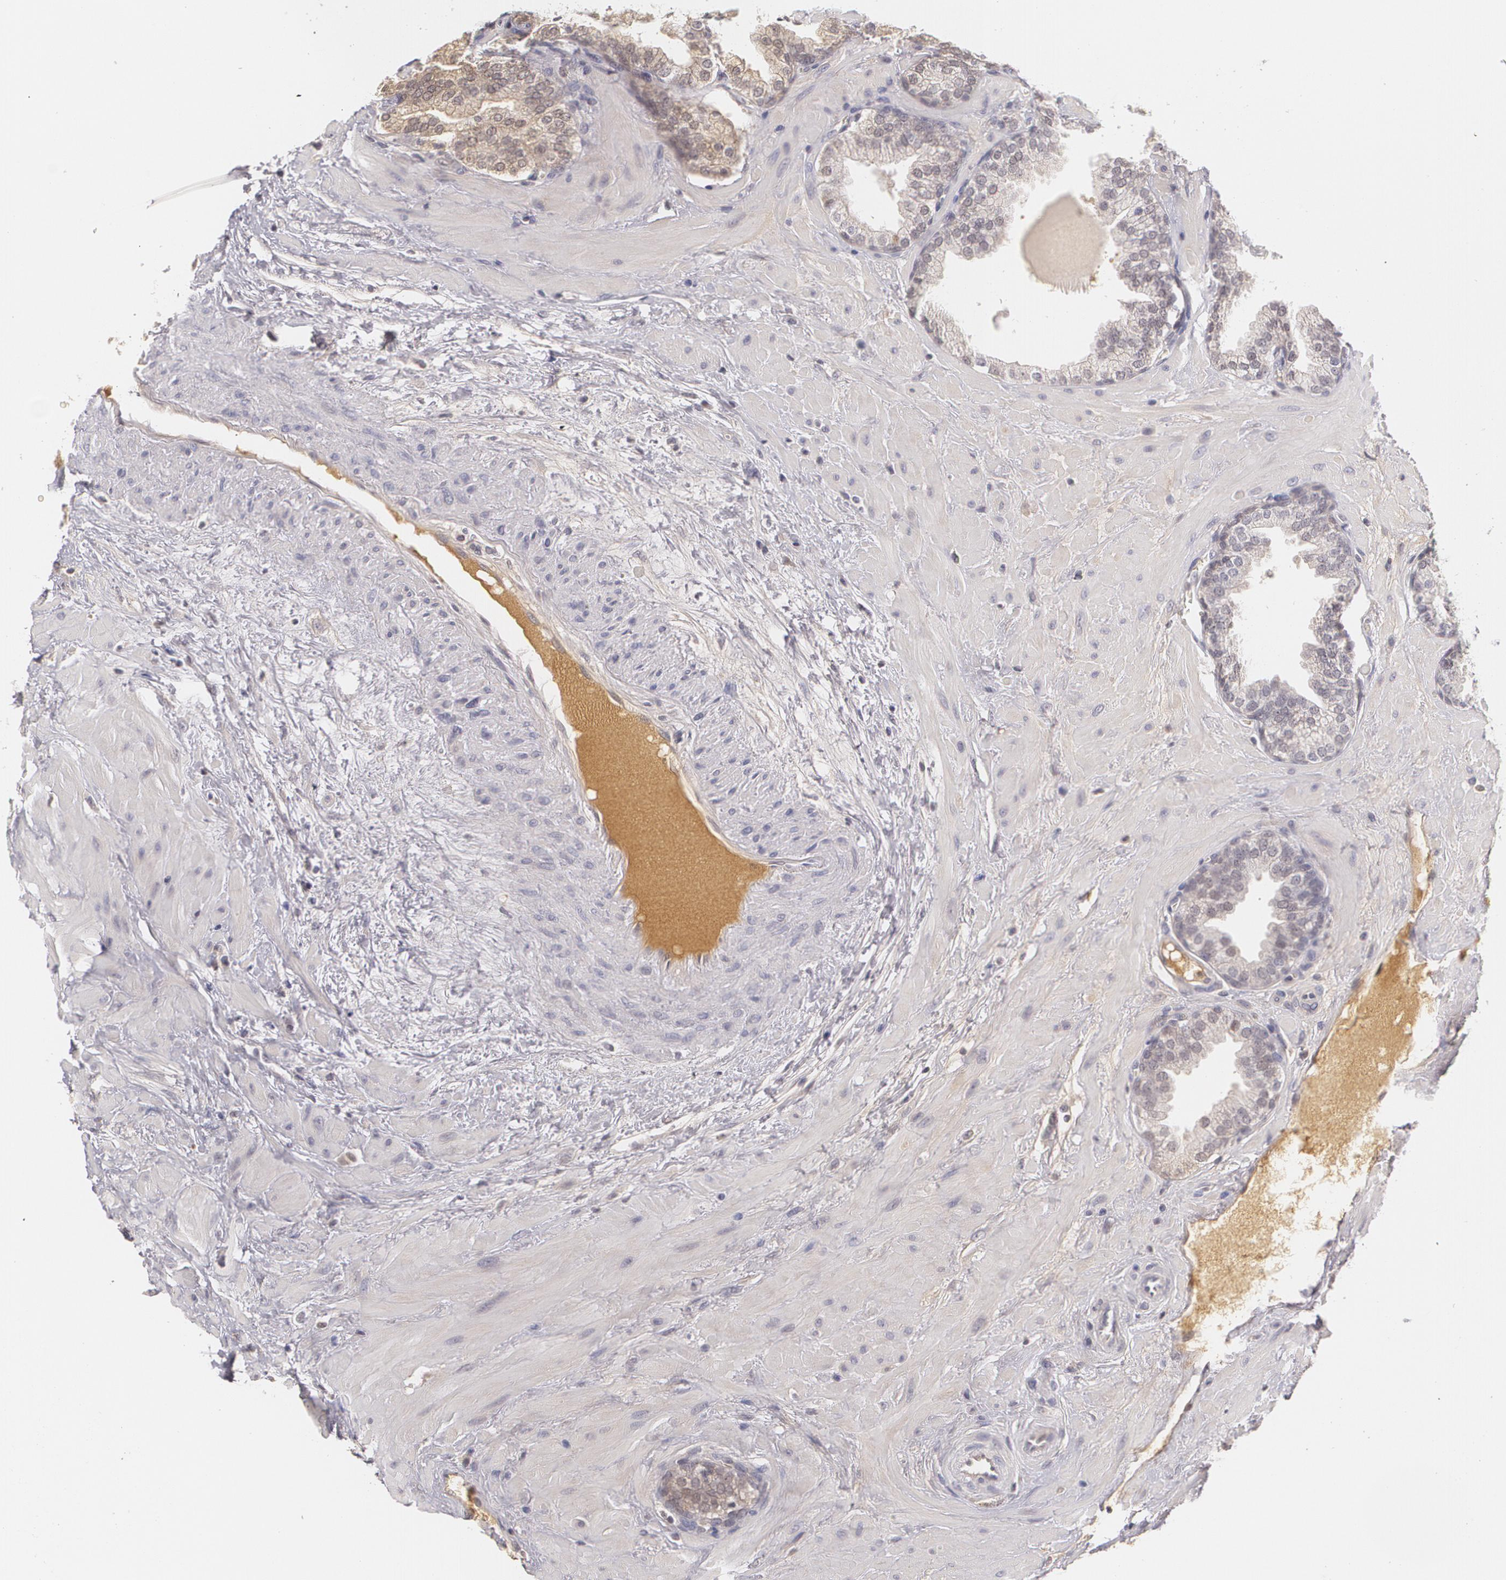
{"staining": {"intensity": "moderate", "quantity": ">75%", "location": "cytoplasmic/membranous"}, "tissue": "prostate", "cell_type": "Glandular cells", "image_type": "normal", "snomed": [{"axis": "morphology", "description": "Normal tissue, NOS"}, {"axis": "topography", "description": "Prostate"}], "caption": "About >75% of glandular cells in unremarkable prostate display moderate cytoplasmic/membranous protein positivity as visualized by brown immunohistochemical staining.", "gene": "LRG1", "patient": {"sex": "male", "age": 51}}